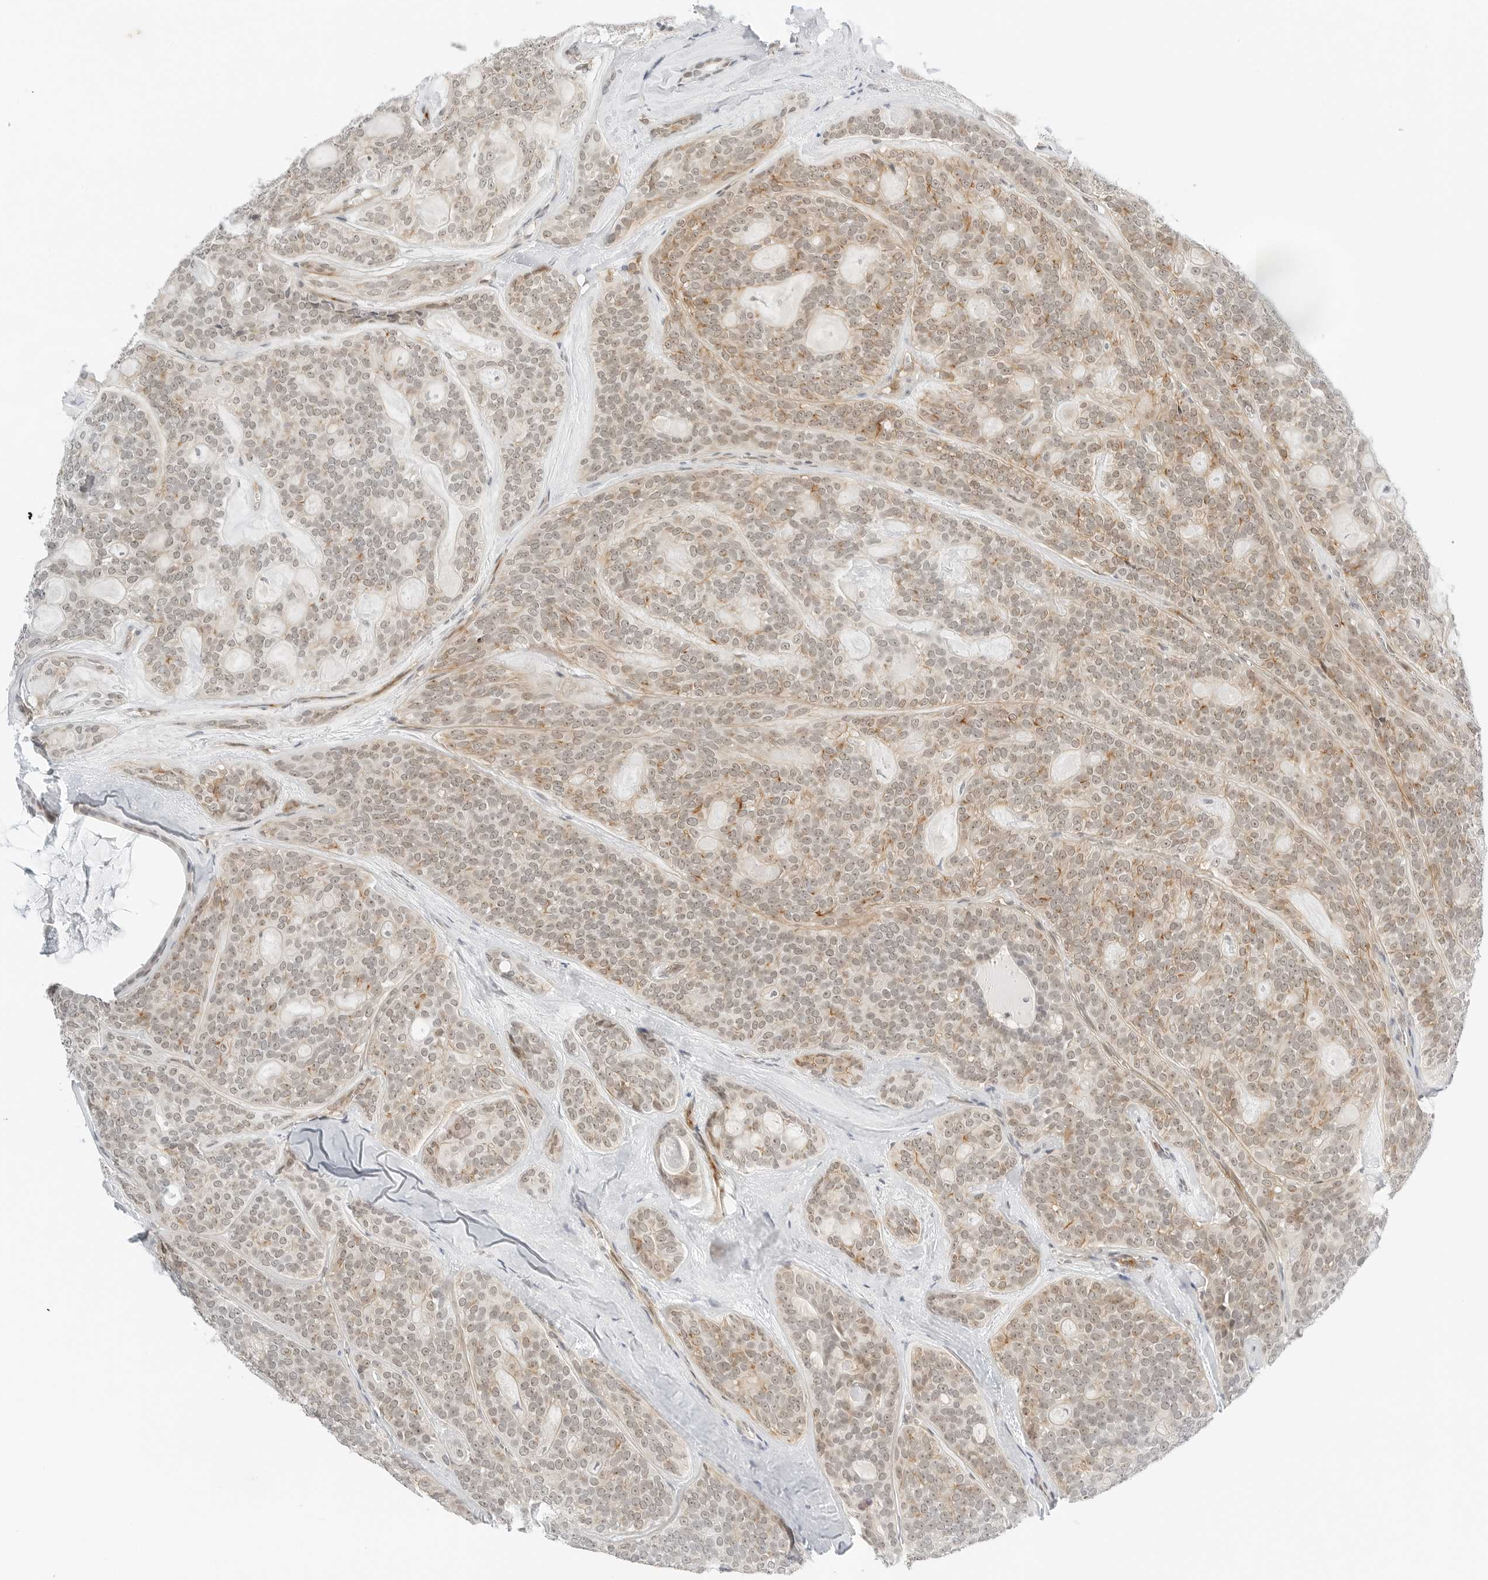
{"staining": {"intensity": "weak", "quantity": ">75%", "location": "cytoplasmic/membranous,nuclear"}, "tissue": "head and neck cancer", "cell_type": "Tumor cells", "image_type": "cancer", "snomed": [{"axis": "morphology", "description": "Adenocarcinoma, NOS"}, {"axis": "topography", "description": "Head-Neck"}], "caption": "Head and neck cancer tissue displays weak cytoplasmic/membranous and nuclear expression in about >75% of tumor cells, visualized by immunohistochemistry.", "gene": "NEO1", "patient": {"sex": "male", "age": 66}}